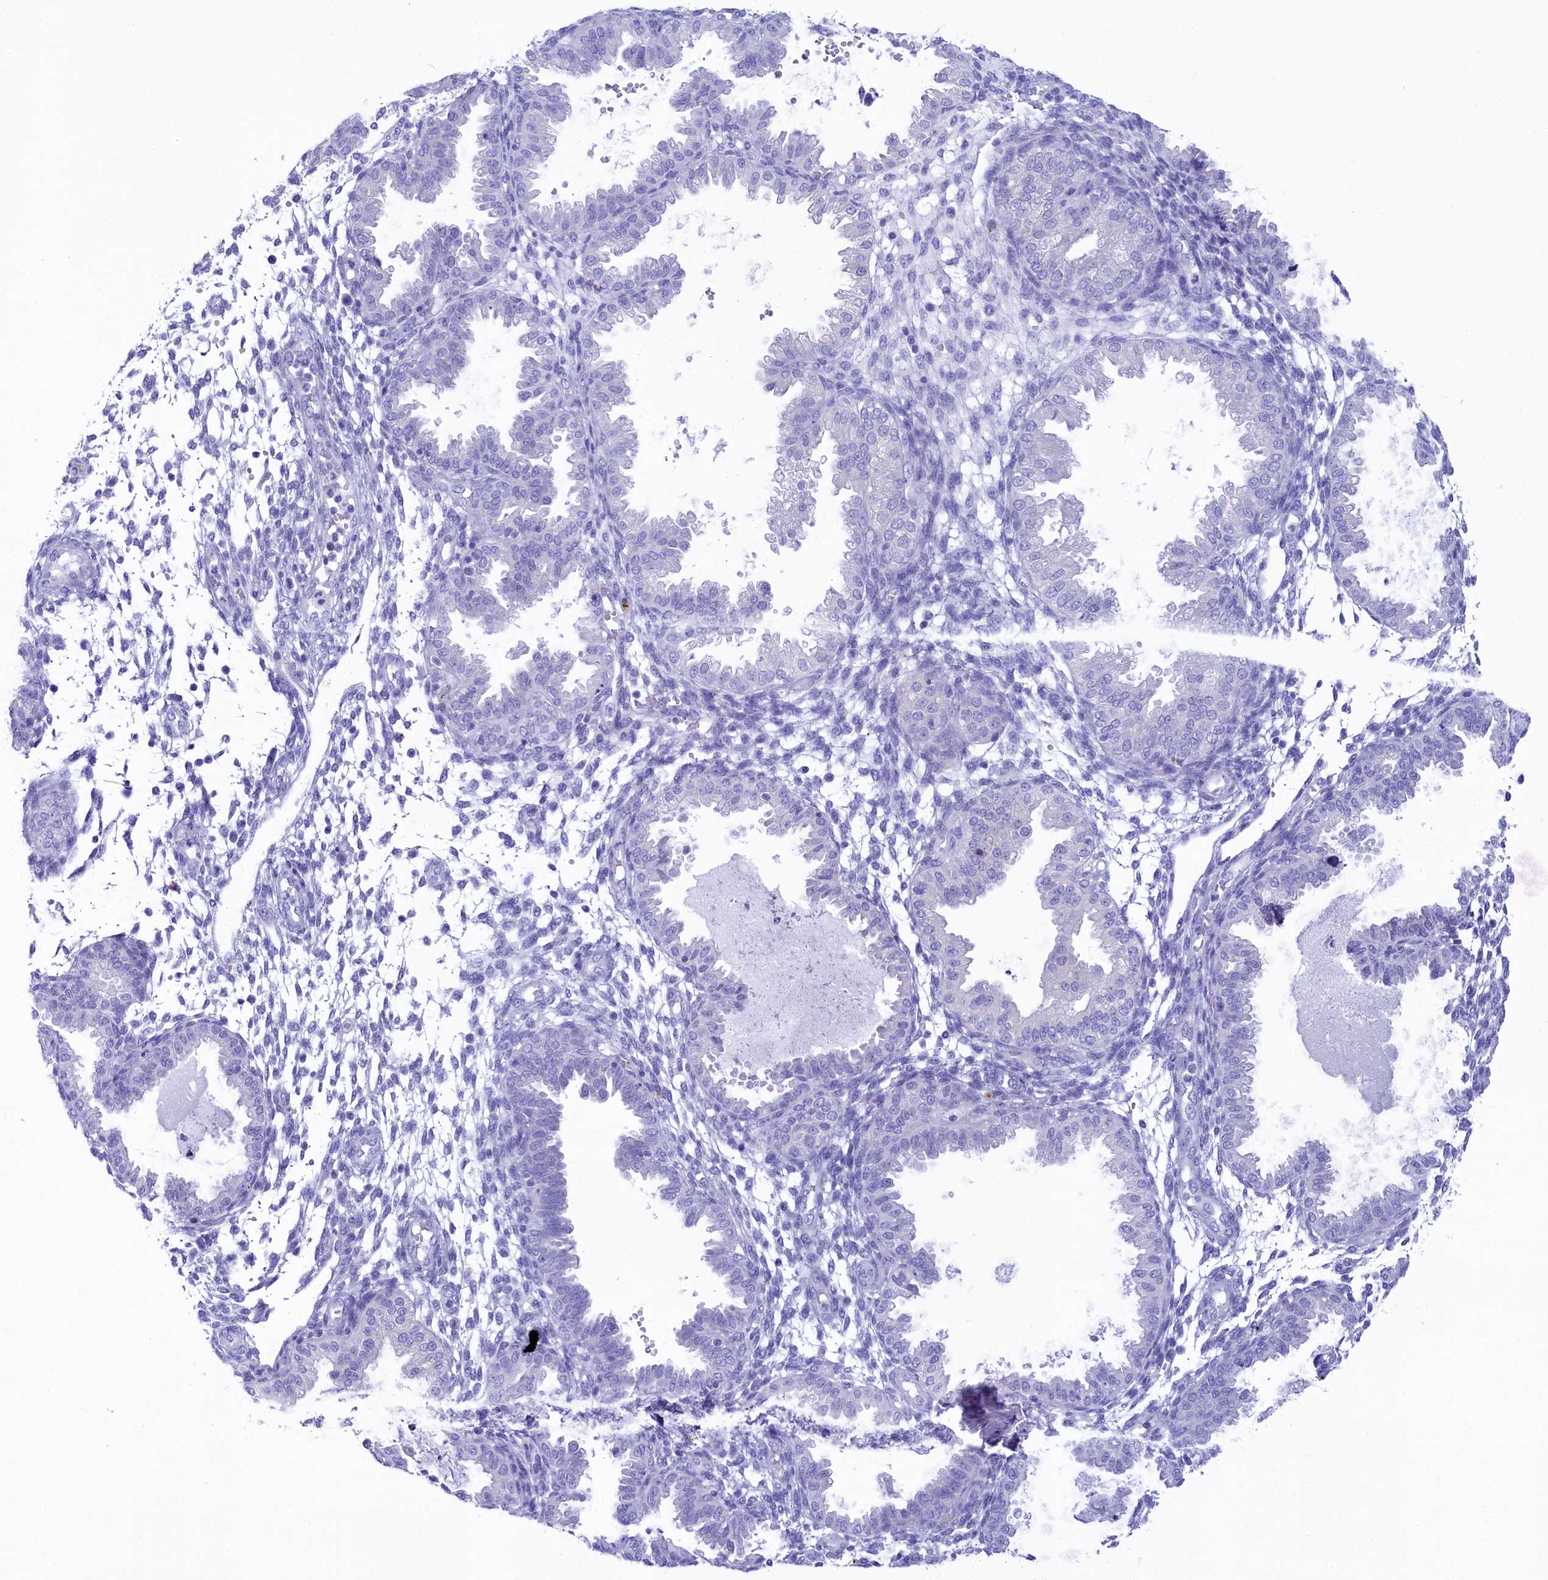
{"staining": {"intensity": "negative", "quantity": "none", "location": "none"}, "tissue": "endometrium", "cell_type": "Cells in endometrial stroma", "image_type": "normal", "snomed": [{"axis": "morphology", "description": "Normal tissue, NOS"}, {"axis": "topography", "description": "Endometrium"}], "caption": "Immunohistochemistry image of unremarkable endometrium stained for a protein (brown), which exhibits no positivity in cells in endometrial stroma.", "gene": "SKA3", "patient": {"sex": "female", "age": 33}}